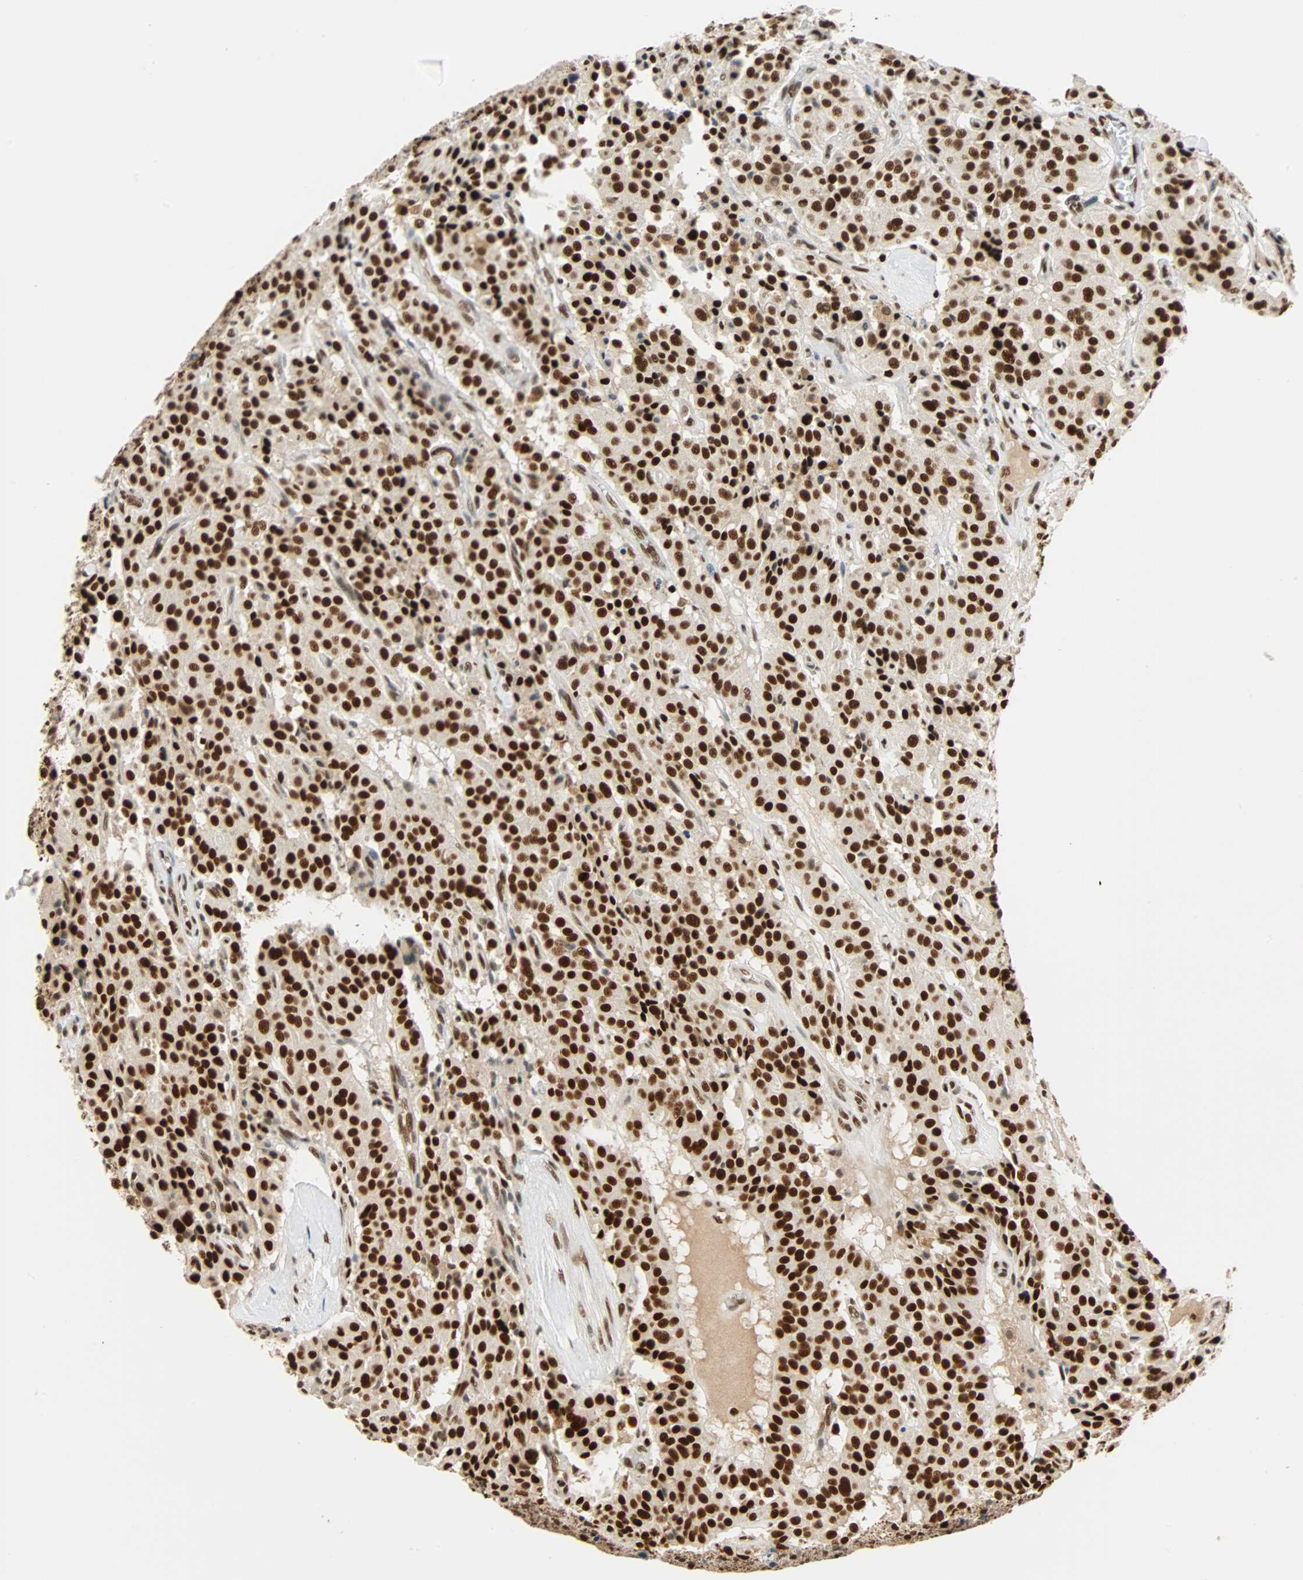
{"staining": {"intensity": "strong", "quantity": ">75%", "location": "nuclear"}, "tissue": "carcinoid", "cell_type": "Tumor cells", "image_type": "cancer", "snomed": [{"axis": "morphology", "description": "Carcinoid, malignant, NOS"}, {"axis": "topography", "description": "Lung"}], "caption": "Carcinoid was stained to show a protein in brown. There is high levels of strong nuclear expression in approximately >75% of tumor cells.", "gene": "CDK12", "patient": {"sex": "male", "age": 30}}